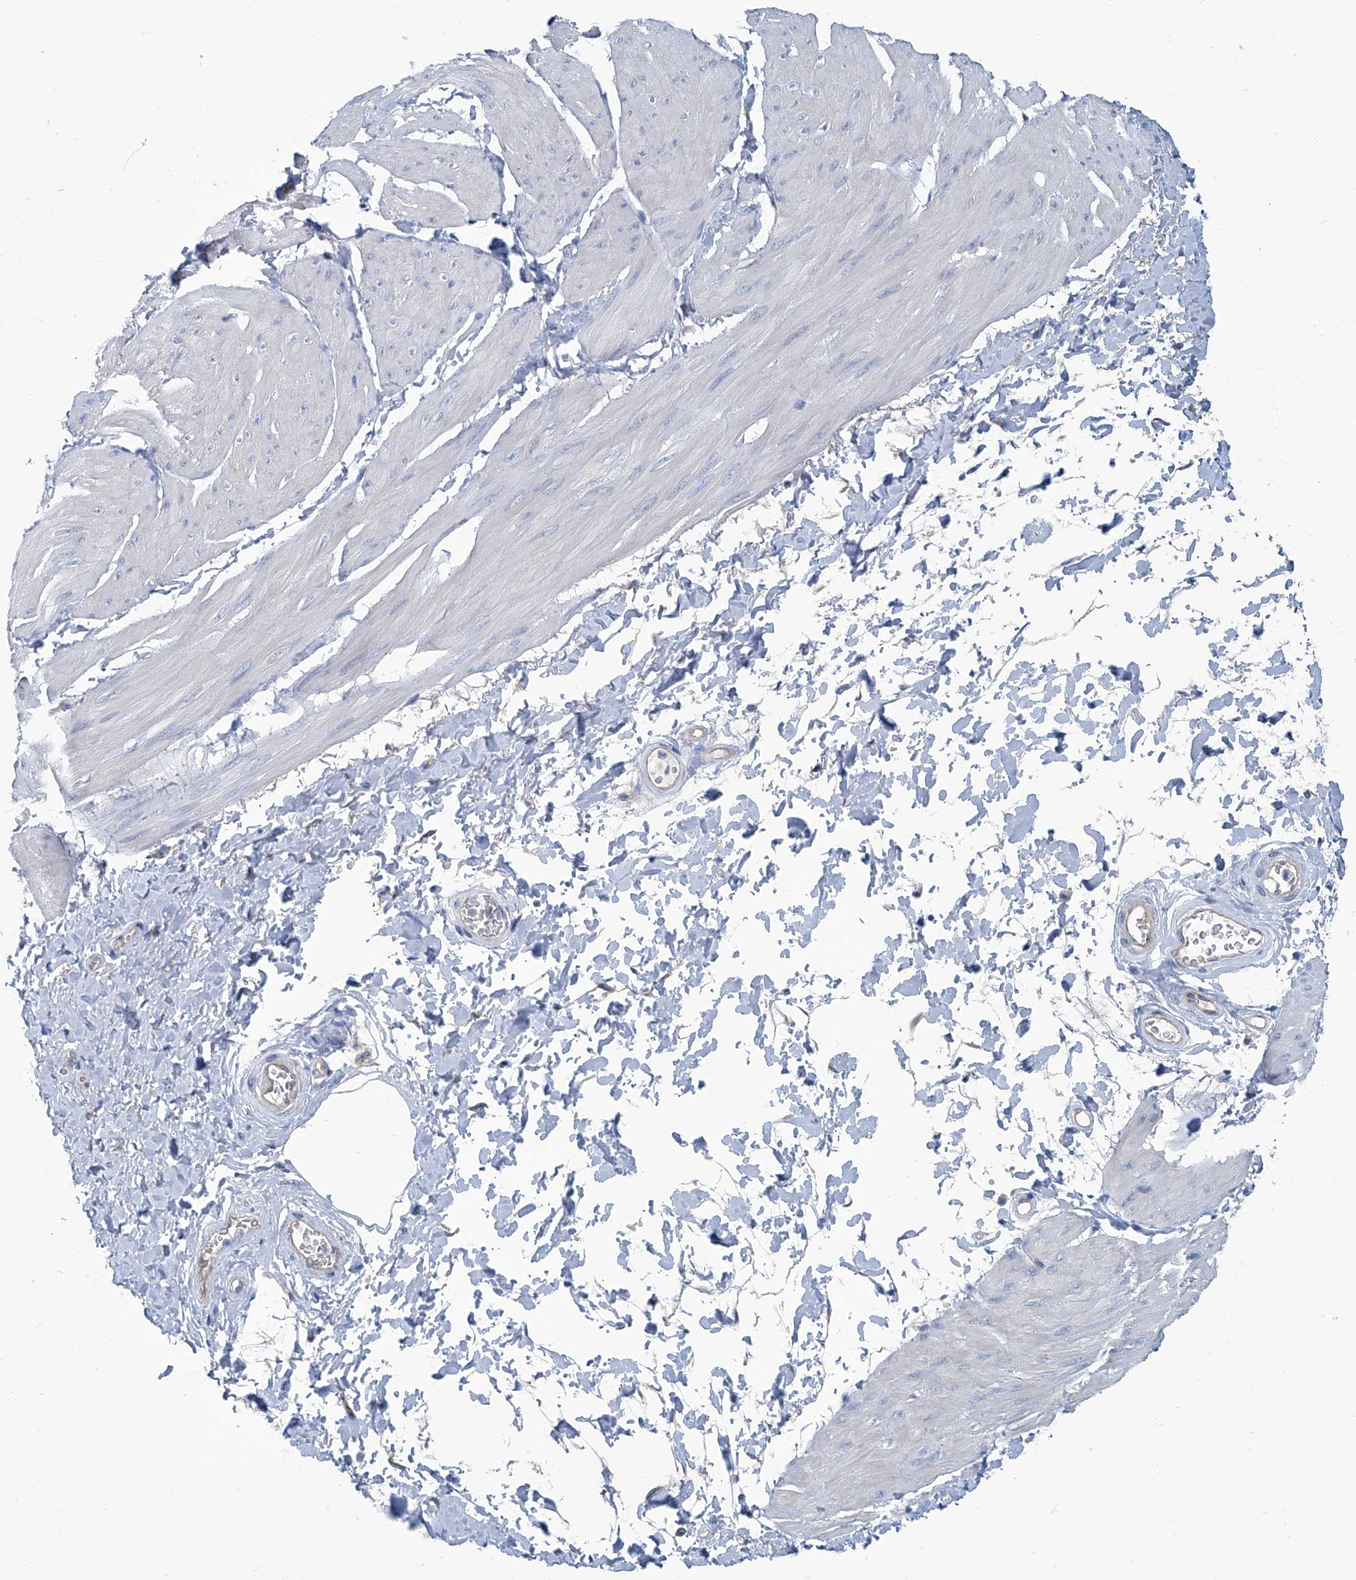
{"staining": {"intensity": "negative", "quantity": "none", "location": "none"}, "tissue": "smooth muscle", "cell_type": "Smooth muscle cells", "image_type": "normal", "snomed": [{"axis": "morphology", "description": "Urothelial carcinoma, High grade"}, {"axis": "topography", "description": "Urinary bladder"}], "caption": "This is an immunohistochemistry (IHC) photomicrograph of unremarkable smooth muscle. There is no expression in smooth muscle cells.", "gene": "PFKL", "patient": {"sex": "male", "age": 46}}